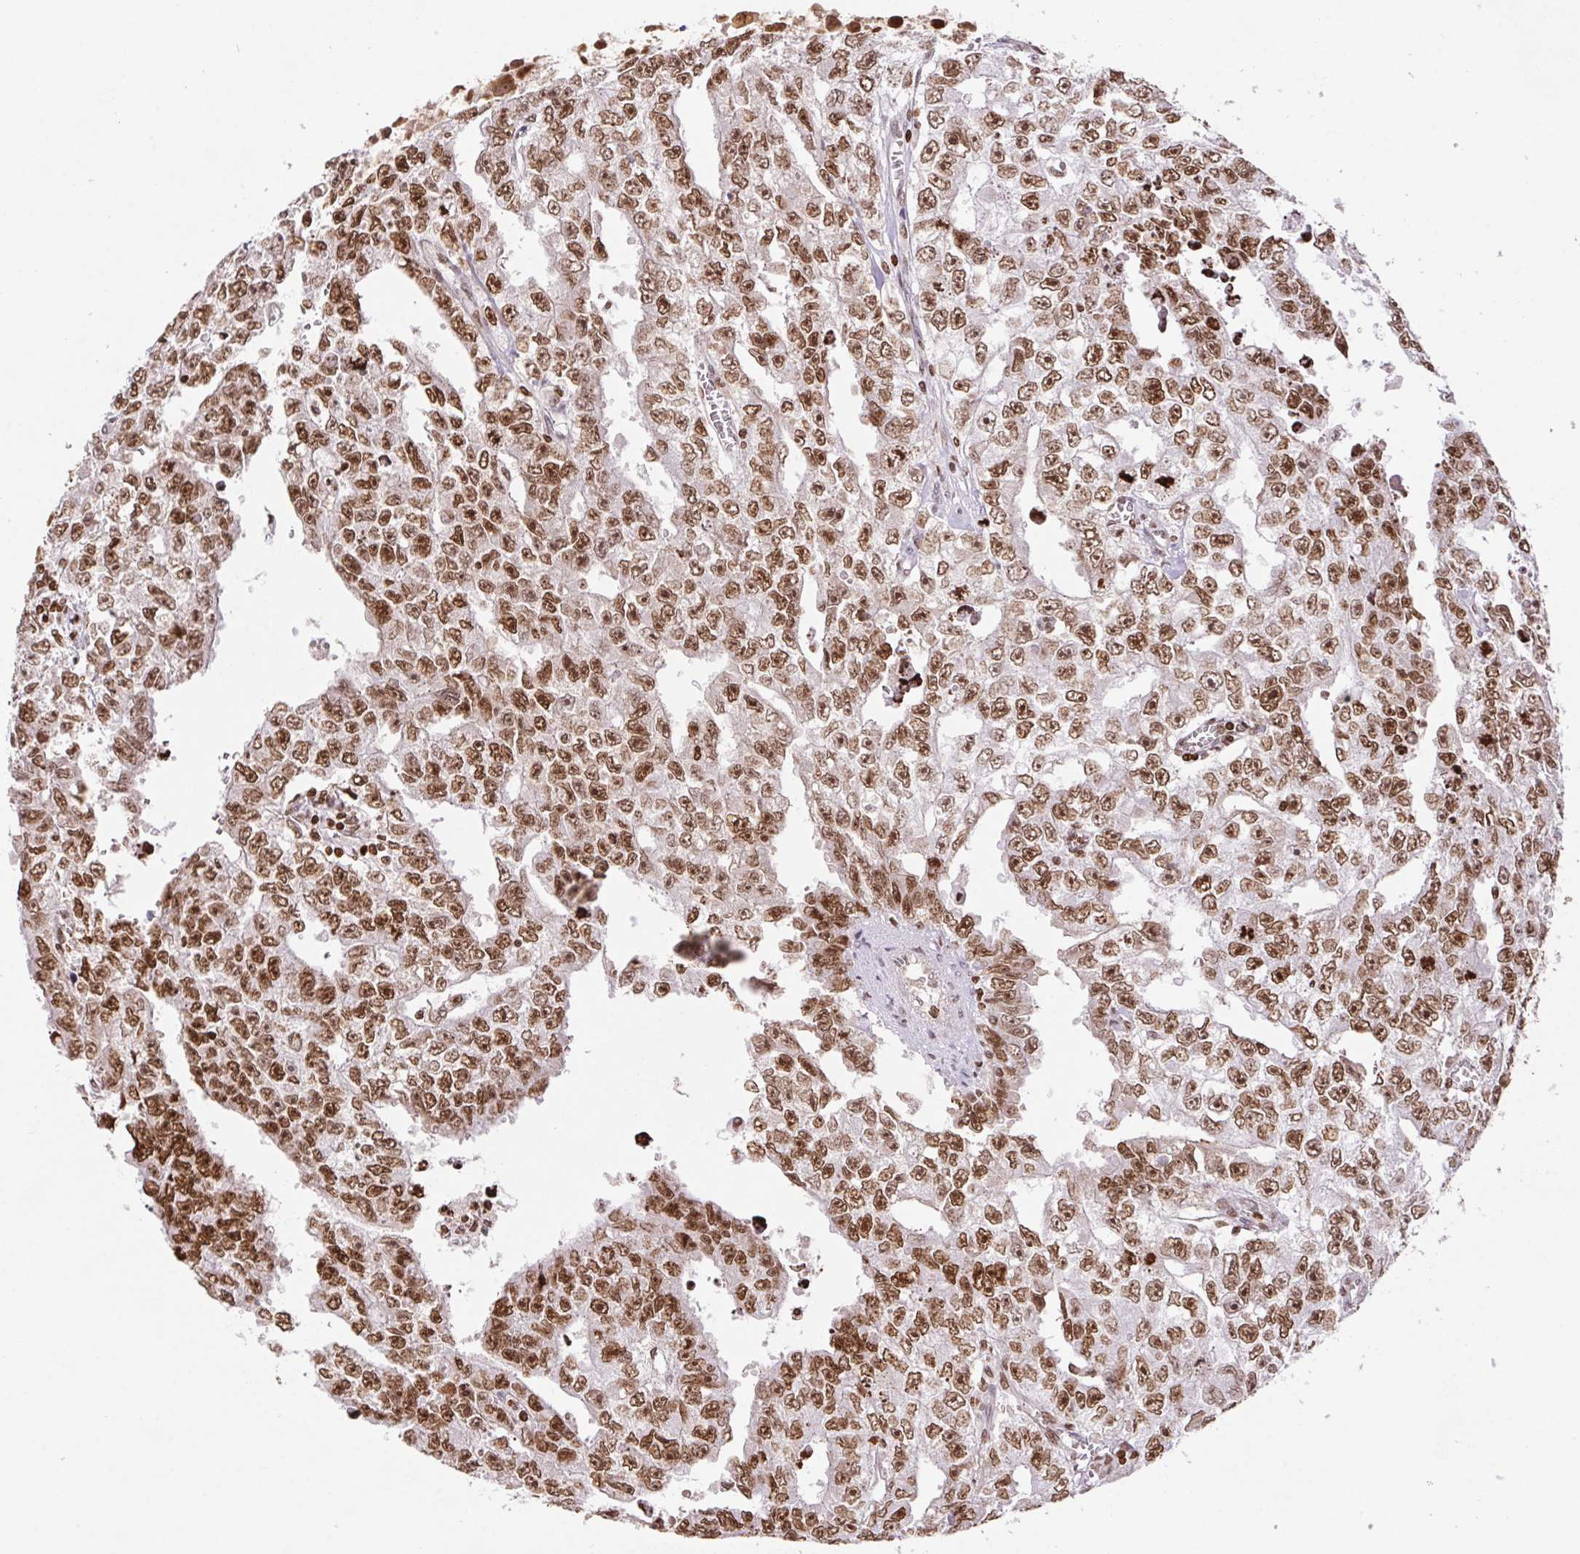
{"staining": {"intensity": "strong", "quantity": ">75%", "location": "nuclear"}, "tissue": "testis cancer", "cell_type": "Tumor cells", "image_type": "cancer", "snomed": [{"axis": "morphology", "description": "Carcinoma, Embryonal, NOS"}, {"axis": "morphology", "description": "Teratoma, malignant, NOS"}, {"axis": "topography", "description": "Testis"}], "caption": "Protein staining displays strong nuclear expression in approximately >75% of tumor cells in testis cancer.", "gene": "POLD3", "patient": {"sex": "male", "age": 24}}